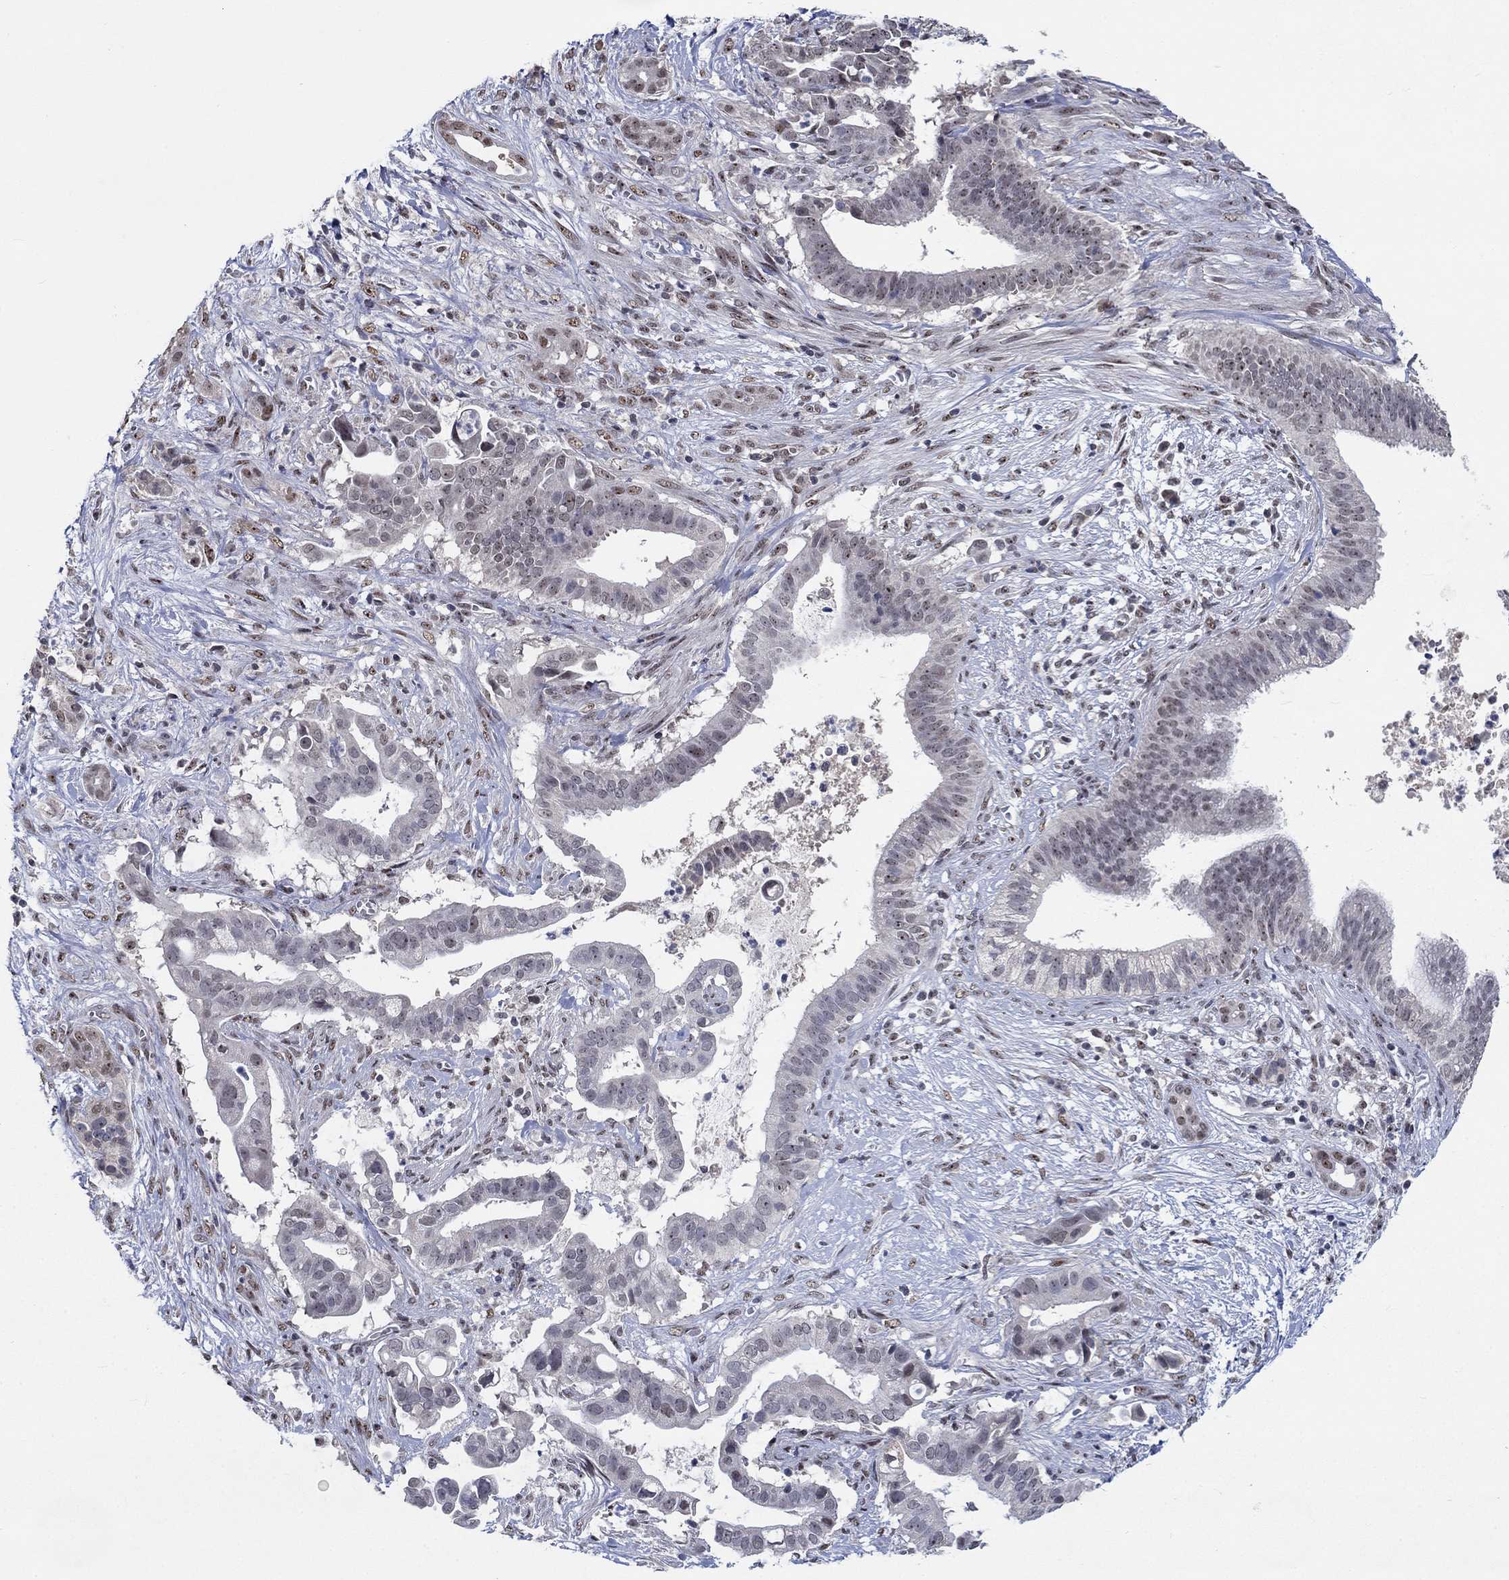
{"staining": {"intensity": "strong", "quantity": "<25%", "location": "nuclear"}, "tissue": "pancreatic cancer", "cell_type": "Tumor cells", "image_type": "cancer", "snomed": [{"axis": "morphology", "description": "Adenocarcinoma, NOS"}, {"axis": "topography", "description": "Pancreas"}], "caption": "Human pancreatic cancer (adenocarcinoma) stained with a protein marker exhibits strong staining in tumor cells.", "gene": "HTN1", "patient": {"sex": "male", "age": 61}}